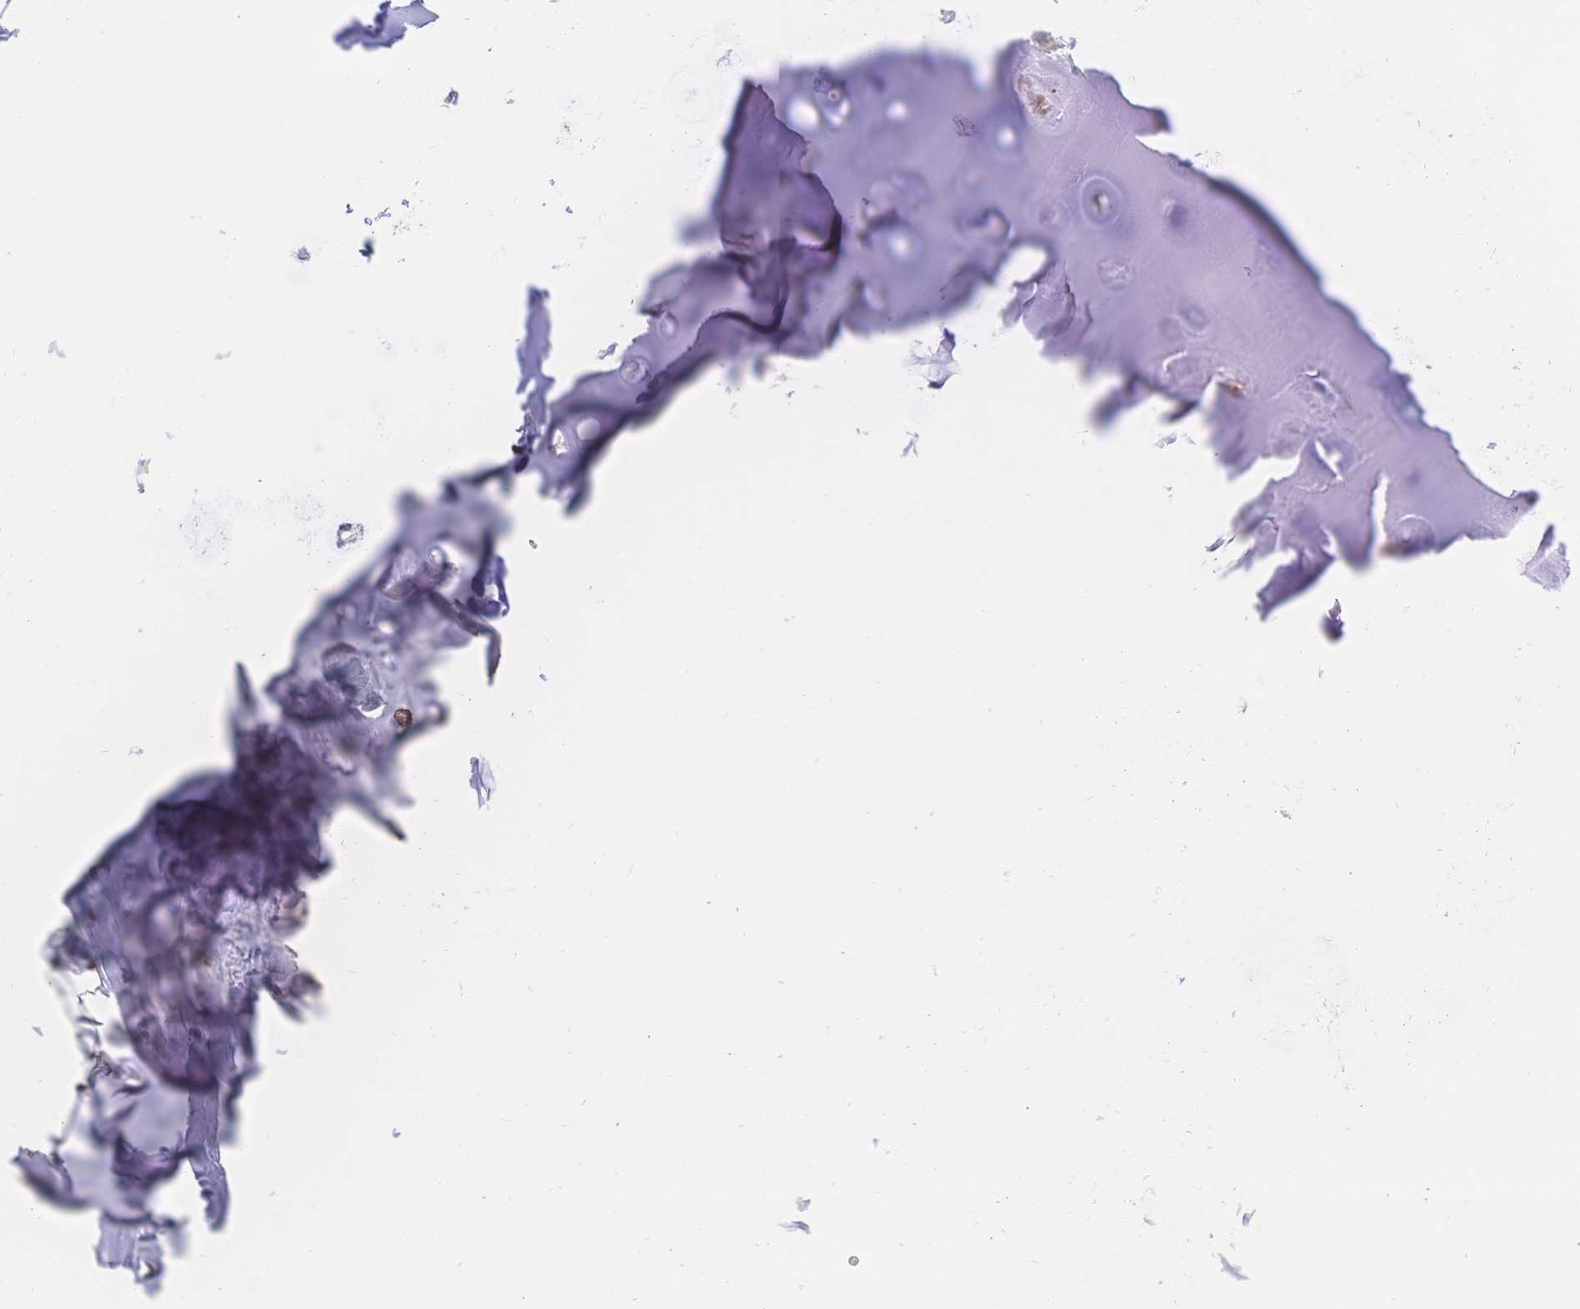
{"staining": {"intensity": "negative", "quantity": "none", "location": "none"}, "tissue": "adipose tissue", "cell_type": "Adipocytes", "image_type": "normal", "snomed": [{"axis": "morphology", "description": "Normal tissue, NOS"}, {"axis": "topography", "description": "Cartilage tissue"}, {"axis": "topography", "description": "Bronchus"}, {"axis": "topography", "description": "Peripheral nerve tissue"}], "caption": "Immunohistochemistry histopathology image of normal human adipose tissue stained for a protein (brown), which displays no expression in adipocytes.", "gene": "SRSF1", "patient": {"sex": "male", "age": 67}}